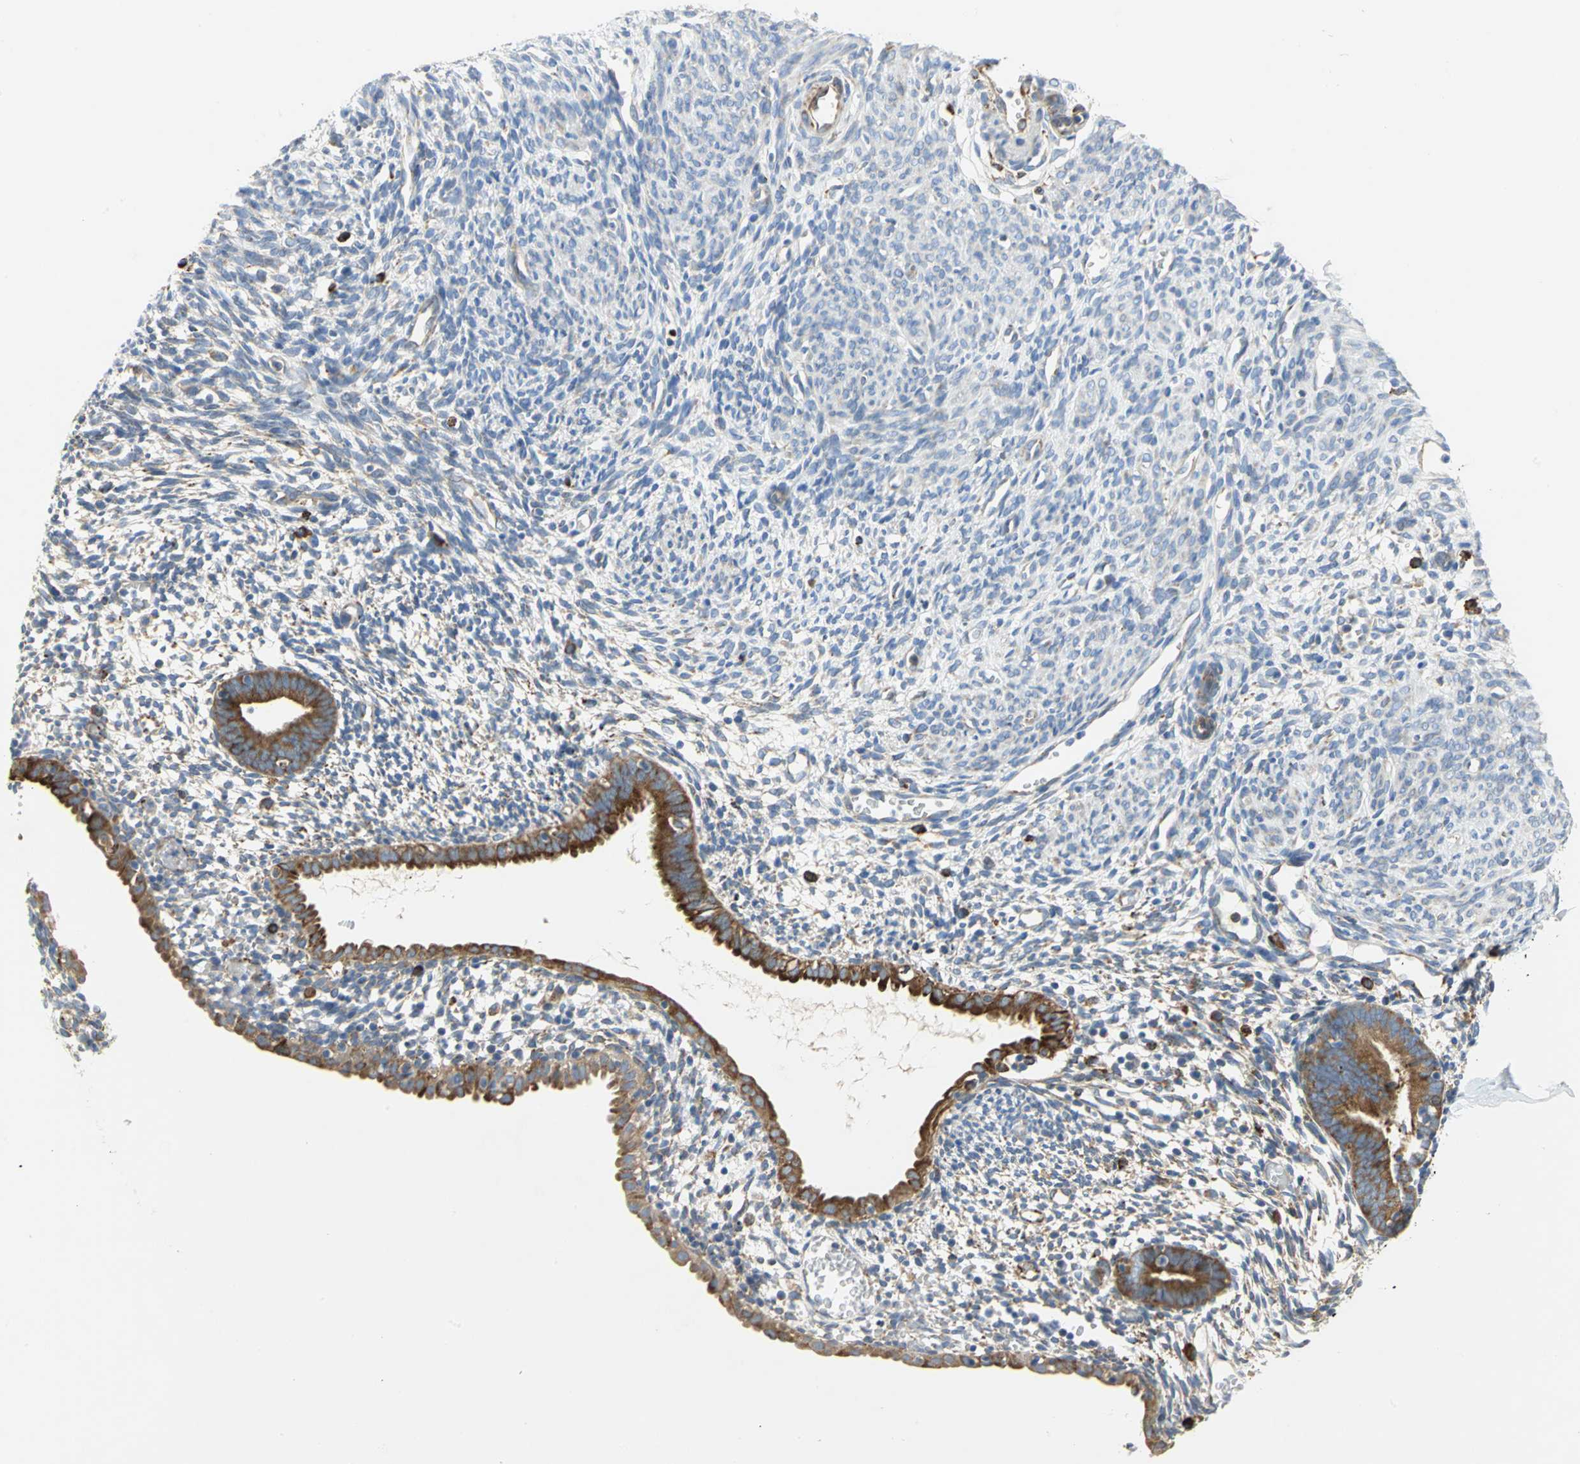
{"staining": {"intensity": "negative", "quantity": "none", "location": "none"}, "tissue": "endometrium", "cell_type": "Cells in endometrial stroma", "image_type": "normal", "snomed": [{"axis": "morphology", "description": "Normal tissue, NOS"}, {"axis": "morphology", "description": "Atrophy, NOS"}, {"axis": "topography", "description": "Uterus"}, {"axis": "topography", "description": "Endometrium"}], "caption": "An IHC micrograph of normal endometrium is shown. There is no staining in cells in endometrial stroma of endometrium. The staining was performed using DAB (3,3'-diaminobenzidine) to visualize the protein expression in brown, while the nuclei were stained in blue with hematoxylin (Magnification: 20x).", "gene": "TULP4", "patient": {"sex": "female", "age": 68}}